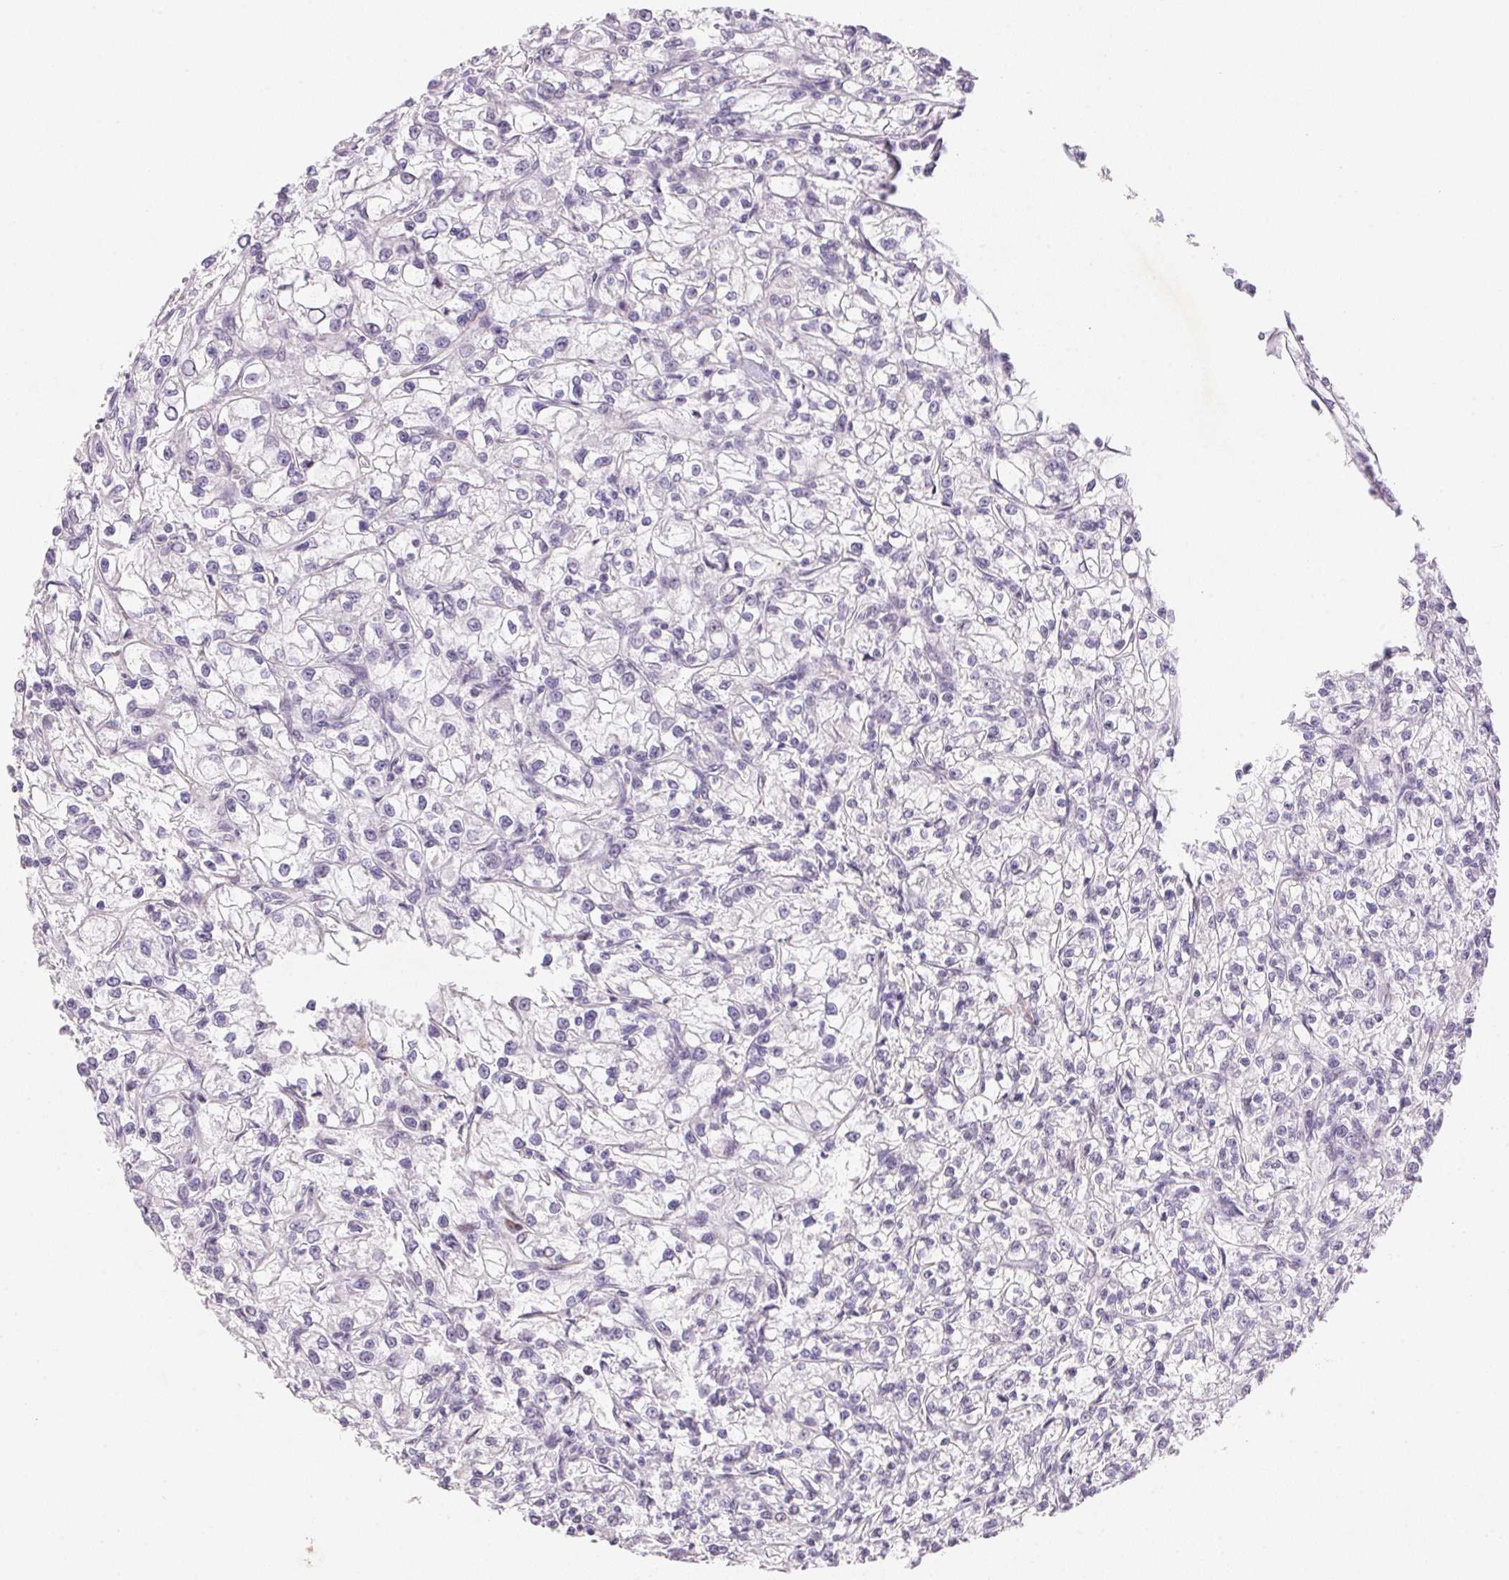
{"staining": {"intensity": "negative", "quantity": "none", "location": "none"}, "tissue": "renal cancer", "cell_type": "Tumor cells", "image_type": "cancer", "snomed": [{"axis": "morphology", "description": "Adenocarcinoma, NOS"}, {"axis": "topography", "description": "Kidney"}], "caption": "An immunohistochemistry (IHC) histopathology image of renal cancer is shown. There is no staining in tumor cells of renal cancer.", "gene": "GYG2", "patient": {"sex": "female", "age": 59}}